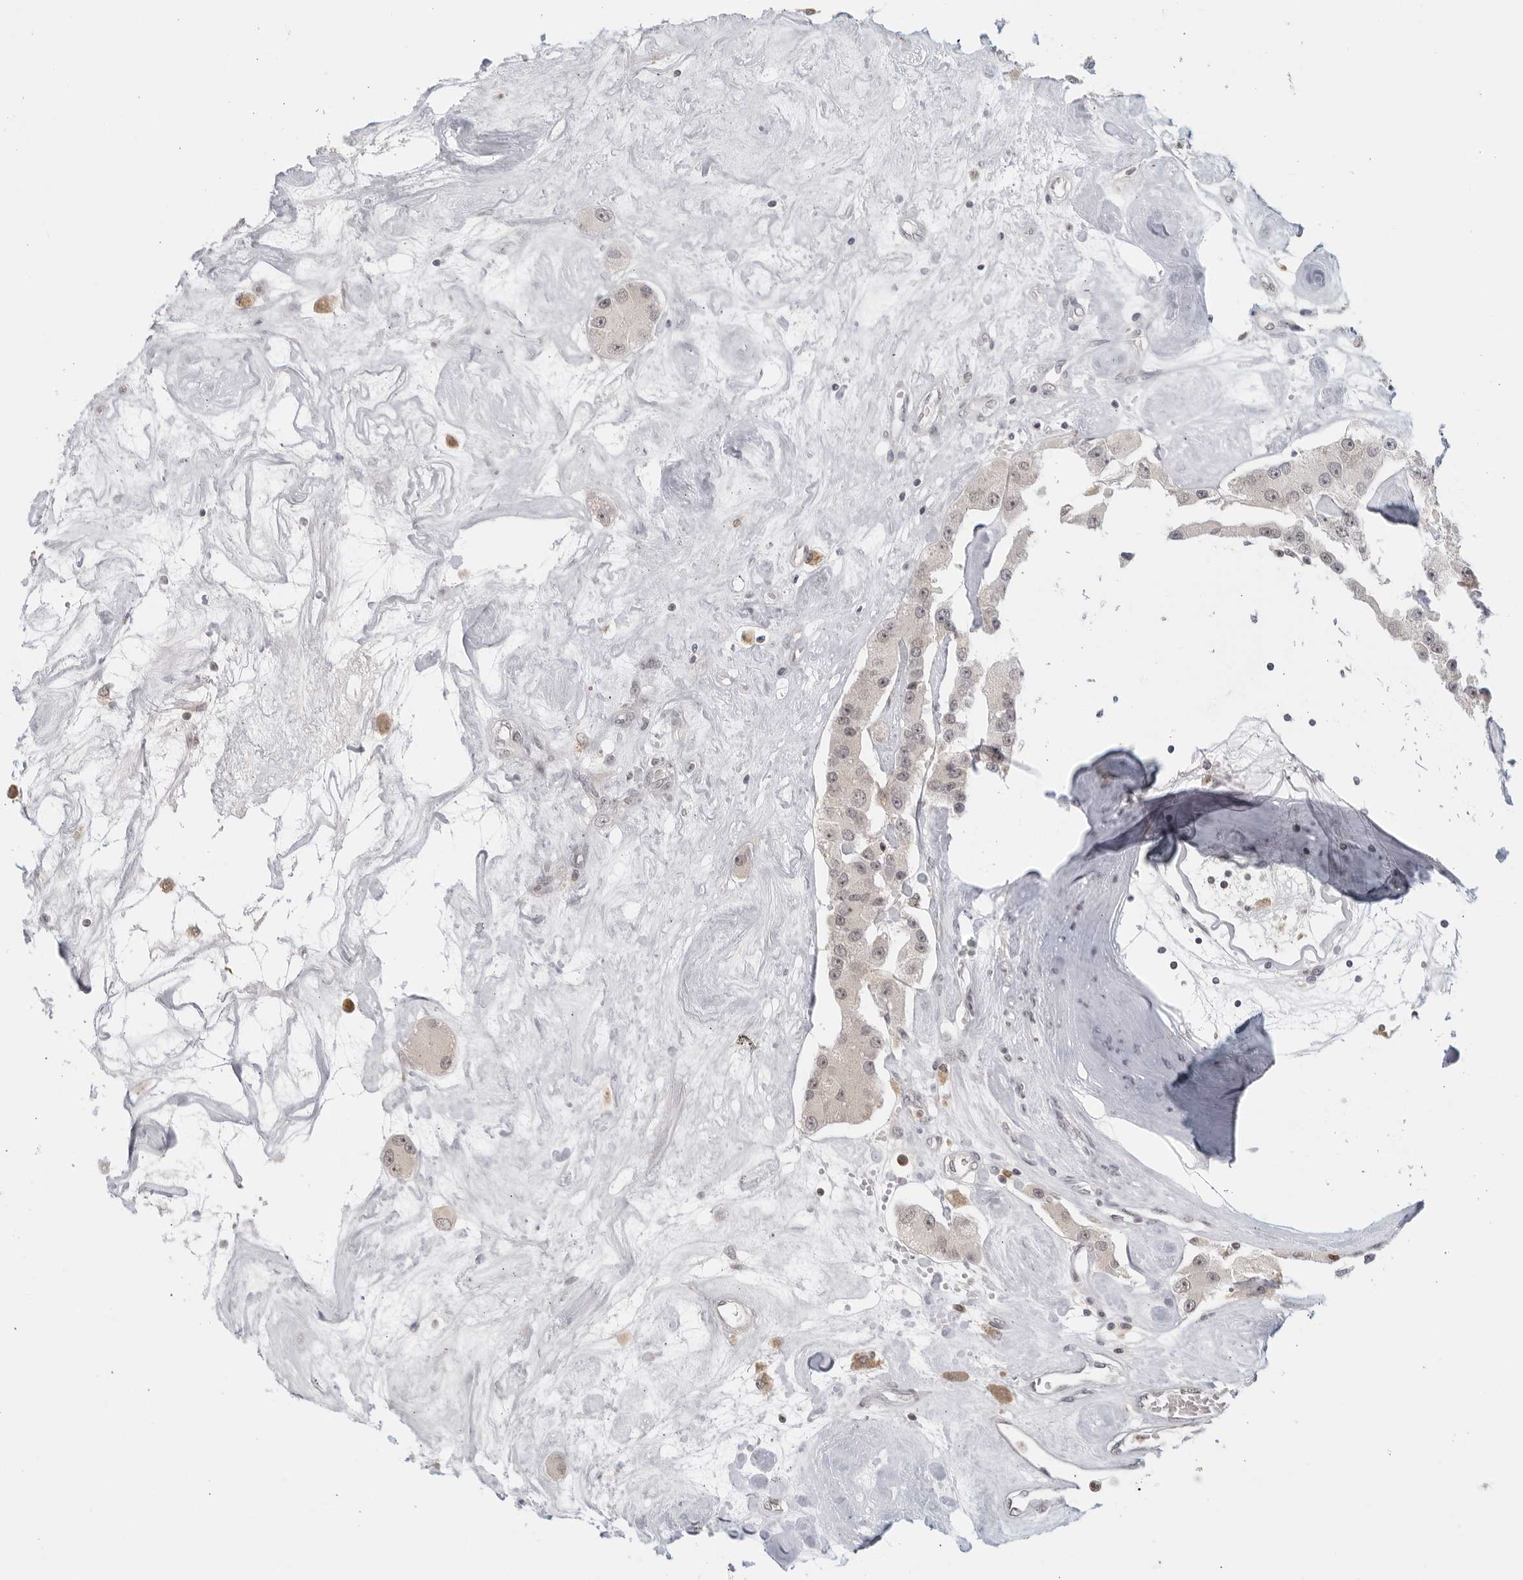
{"staining": {"intensity": "weak", "quantity": "<25%", "location": "nuclear"}, "tissue": "carcinoid", "cell_type": "Tumor cells", "image_type": "cancer", "snomed": [{"axis": "morphology", "description": "Carcinoid, malignant, NOS"}, {"axis": "topography", "description": "Pancreas"}], "caption": "The image reveals no staining of tumor cells in carcinoid.", "gene": "RAB11FIP3", "patient": {"sex": "male", "age": 41}}